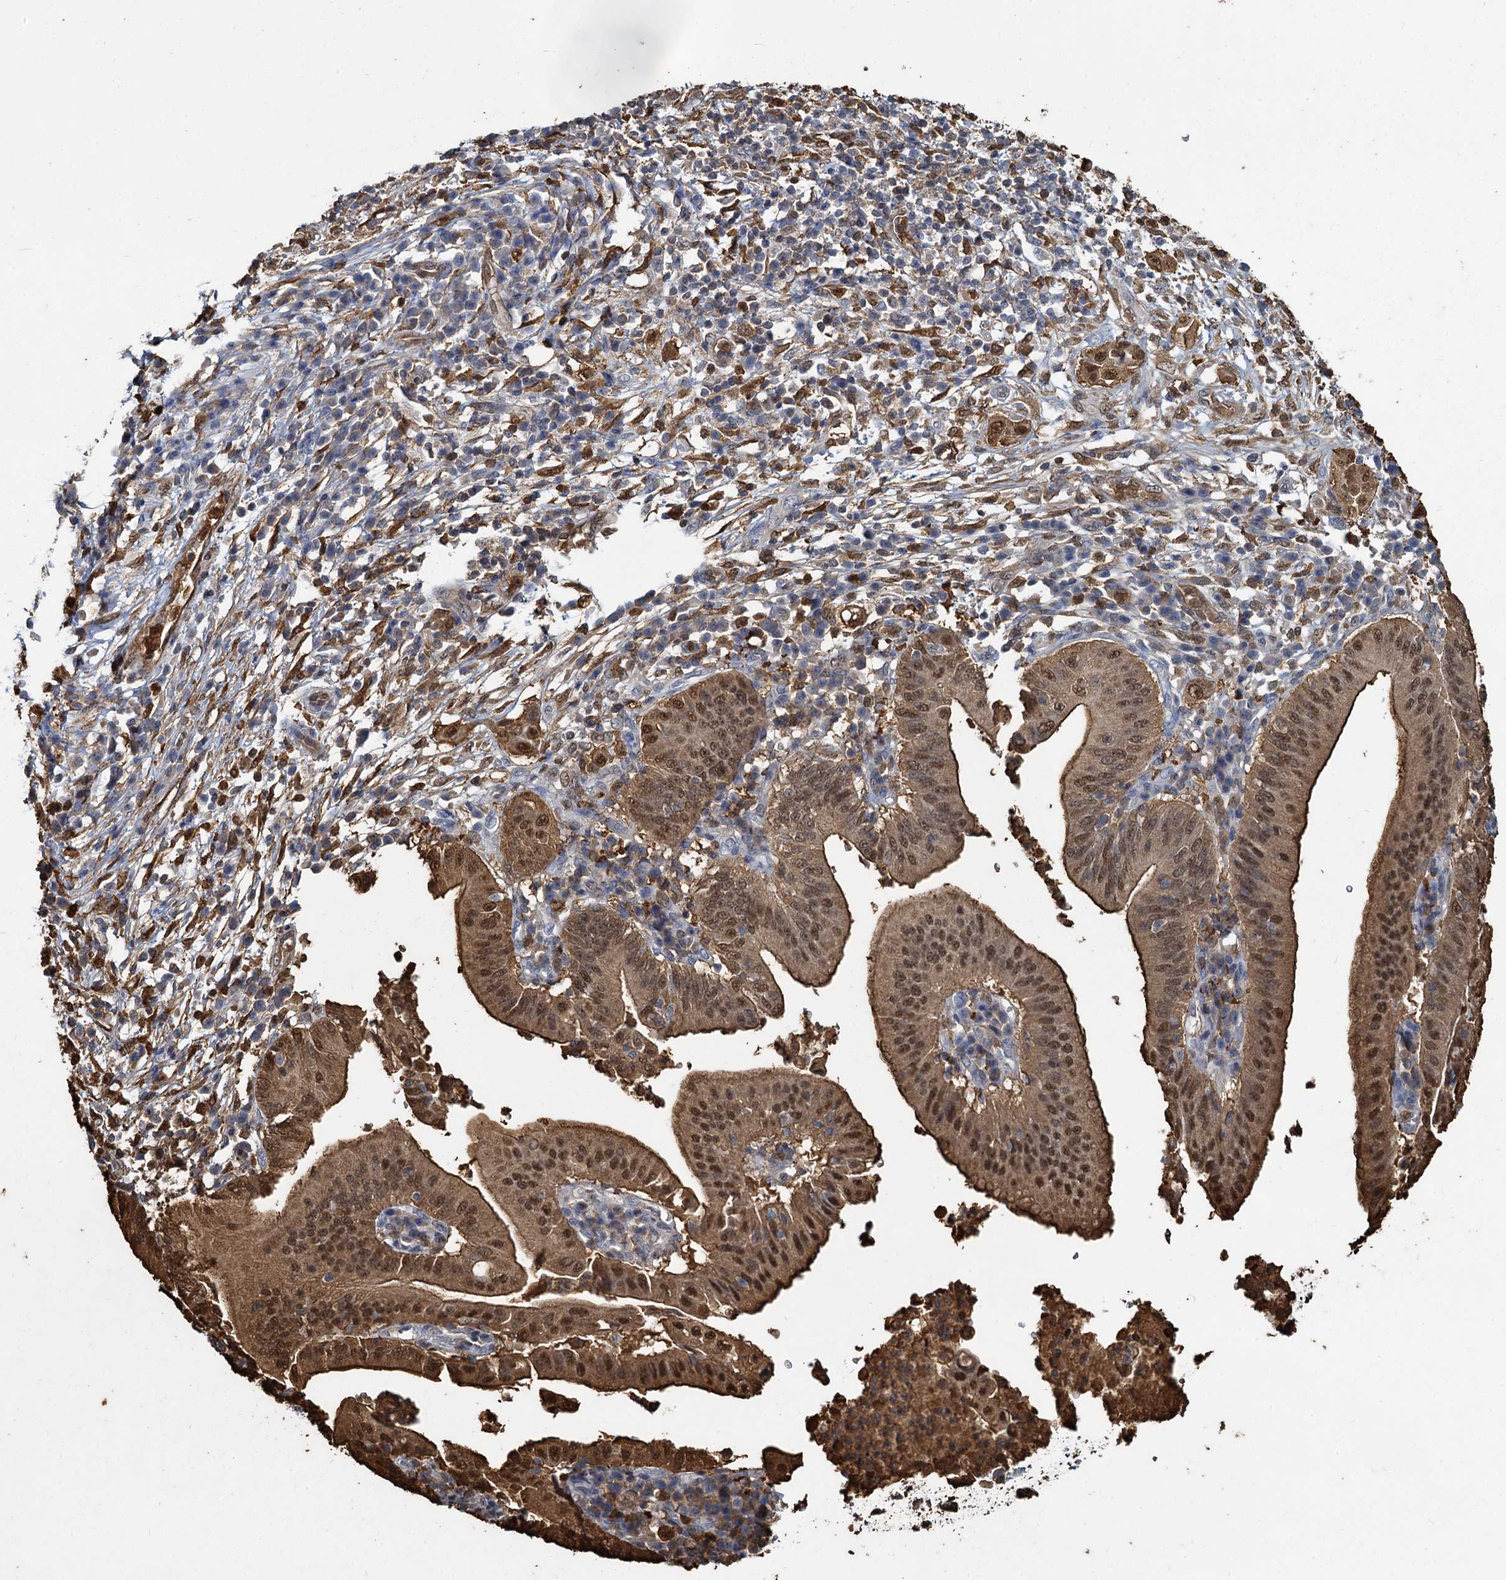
{"staining": {"intensity": "strong", "quantity": ">75%", "location": "cytoplasmic/membranous,nuclear"}, "tissue": "pancreatic cancer", "cell_type": "Tumor cells", "image_type": "cancer", "snomed": [{"axis": "morphology", "description": "Adenocarcinoma, NOS"}, {"axis": "topography", "description": "Pancreas"}], "caption": "Immunohistochemistry (IHC) histopathology image of neoplastic tissue: human pancreatic cancer stained using immunohistochemistry reveals high levels of strong protein expression localized specifically in the cytoplasmic/membranous and nuclear of tumor cells, appearing as a cytoplasmic/membranous and nuclear brown color.", "gene": "S100A6", "patient": {"sex": "male", "age": 68}}